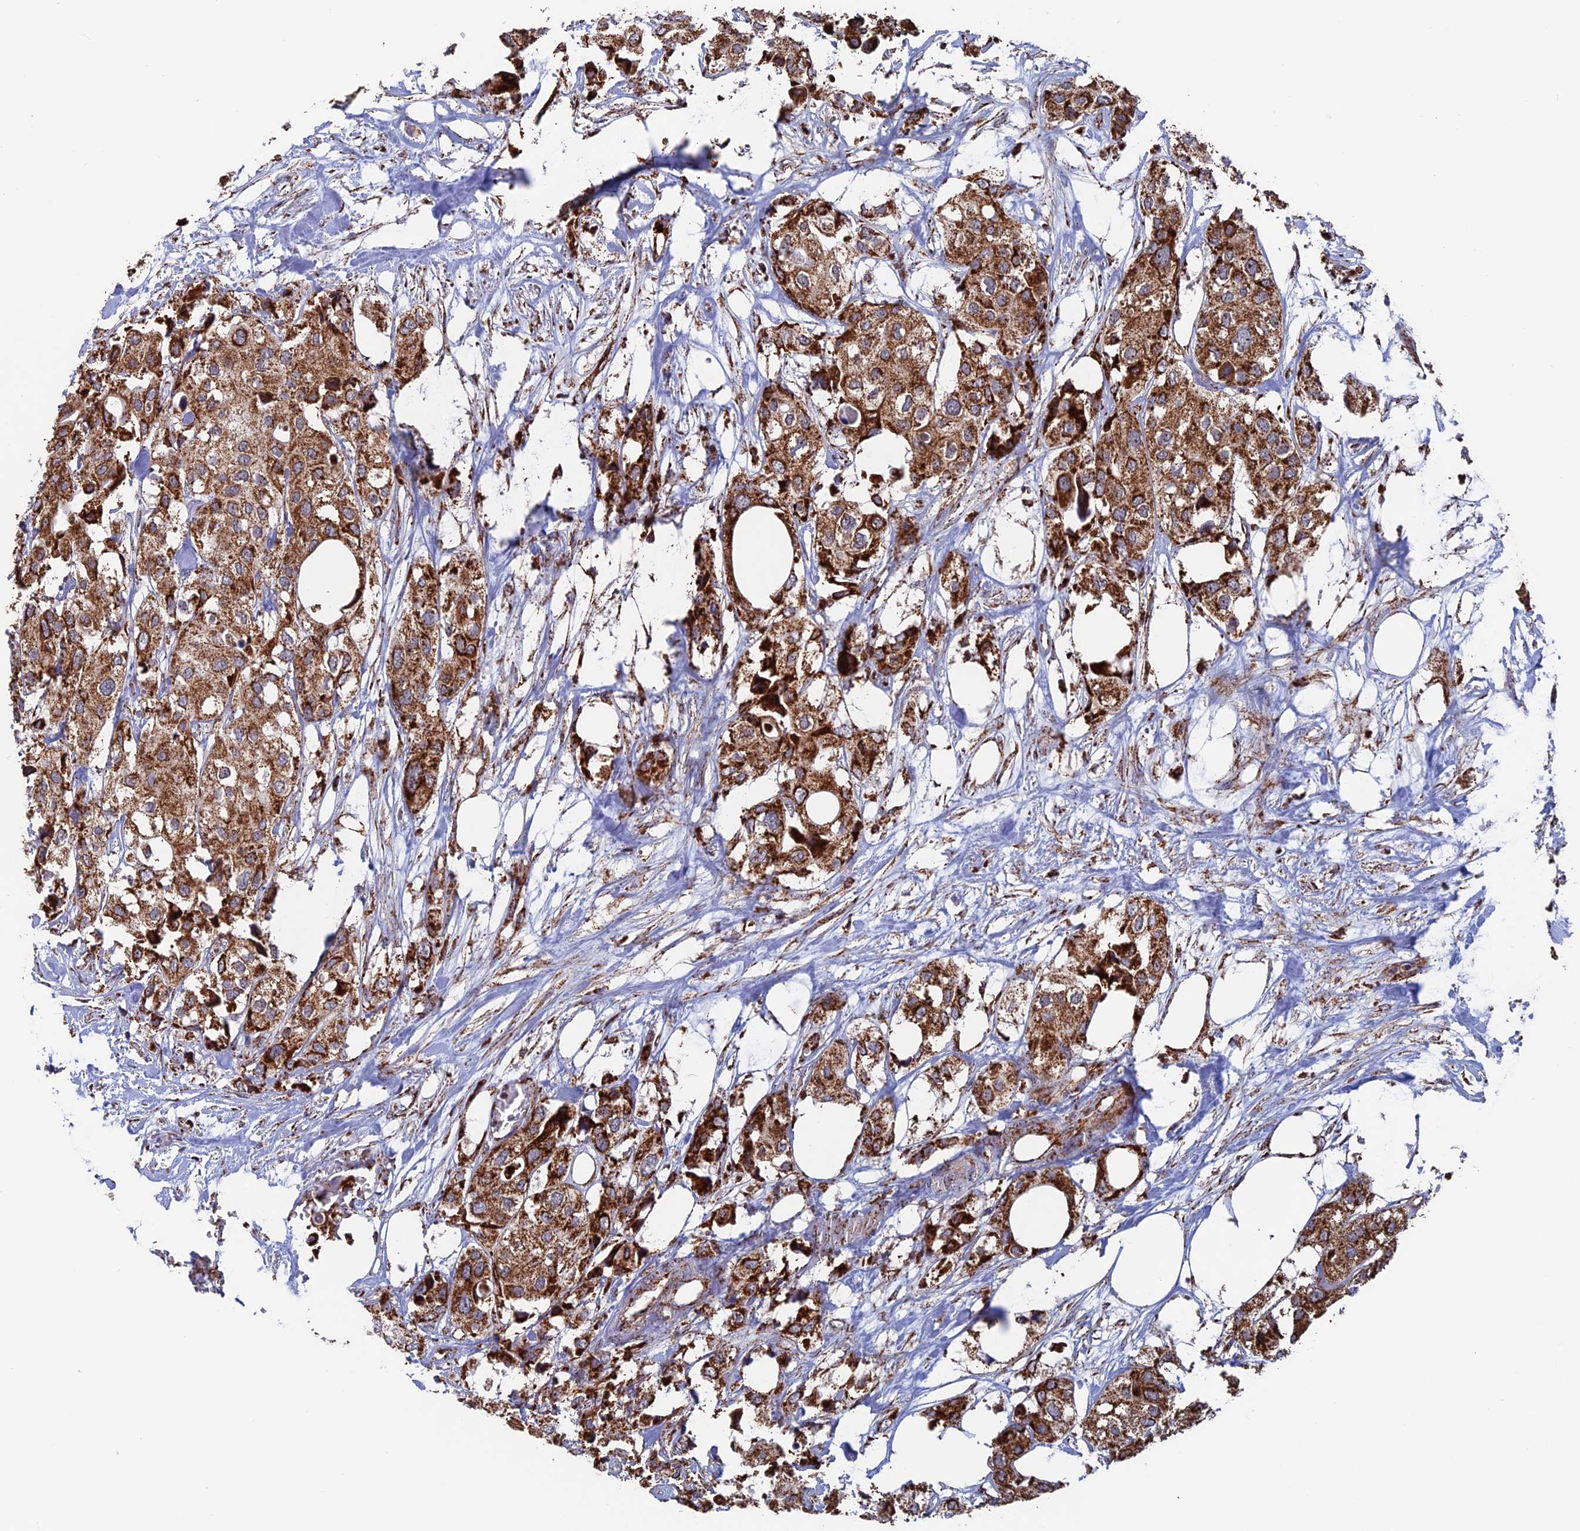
{"staining": {"intensity": "strong", "quantity": ">75%", "location": "cytoplasmic/membranous"}, "tissue": "urothelial cancer", "cell_type": "Tumor cells", "image_type": "cancer", "snomed": [{"axis": "morphology", "description": "Urothelial carcinoma, High grade"}, {"axis": "topography", "description": "Urinary bladder"}], "caption": "IHC (DAB (3,3'-diaminobenzidine)) staining of human urothelial carcinoma (high-grade) exhibits strong cytoplasmic/membranous protein positivity in approximately >75% of tumor cells.", "gene": "DTYMK", "patient": {"sex": "male", "age": 64}}